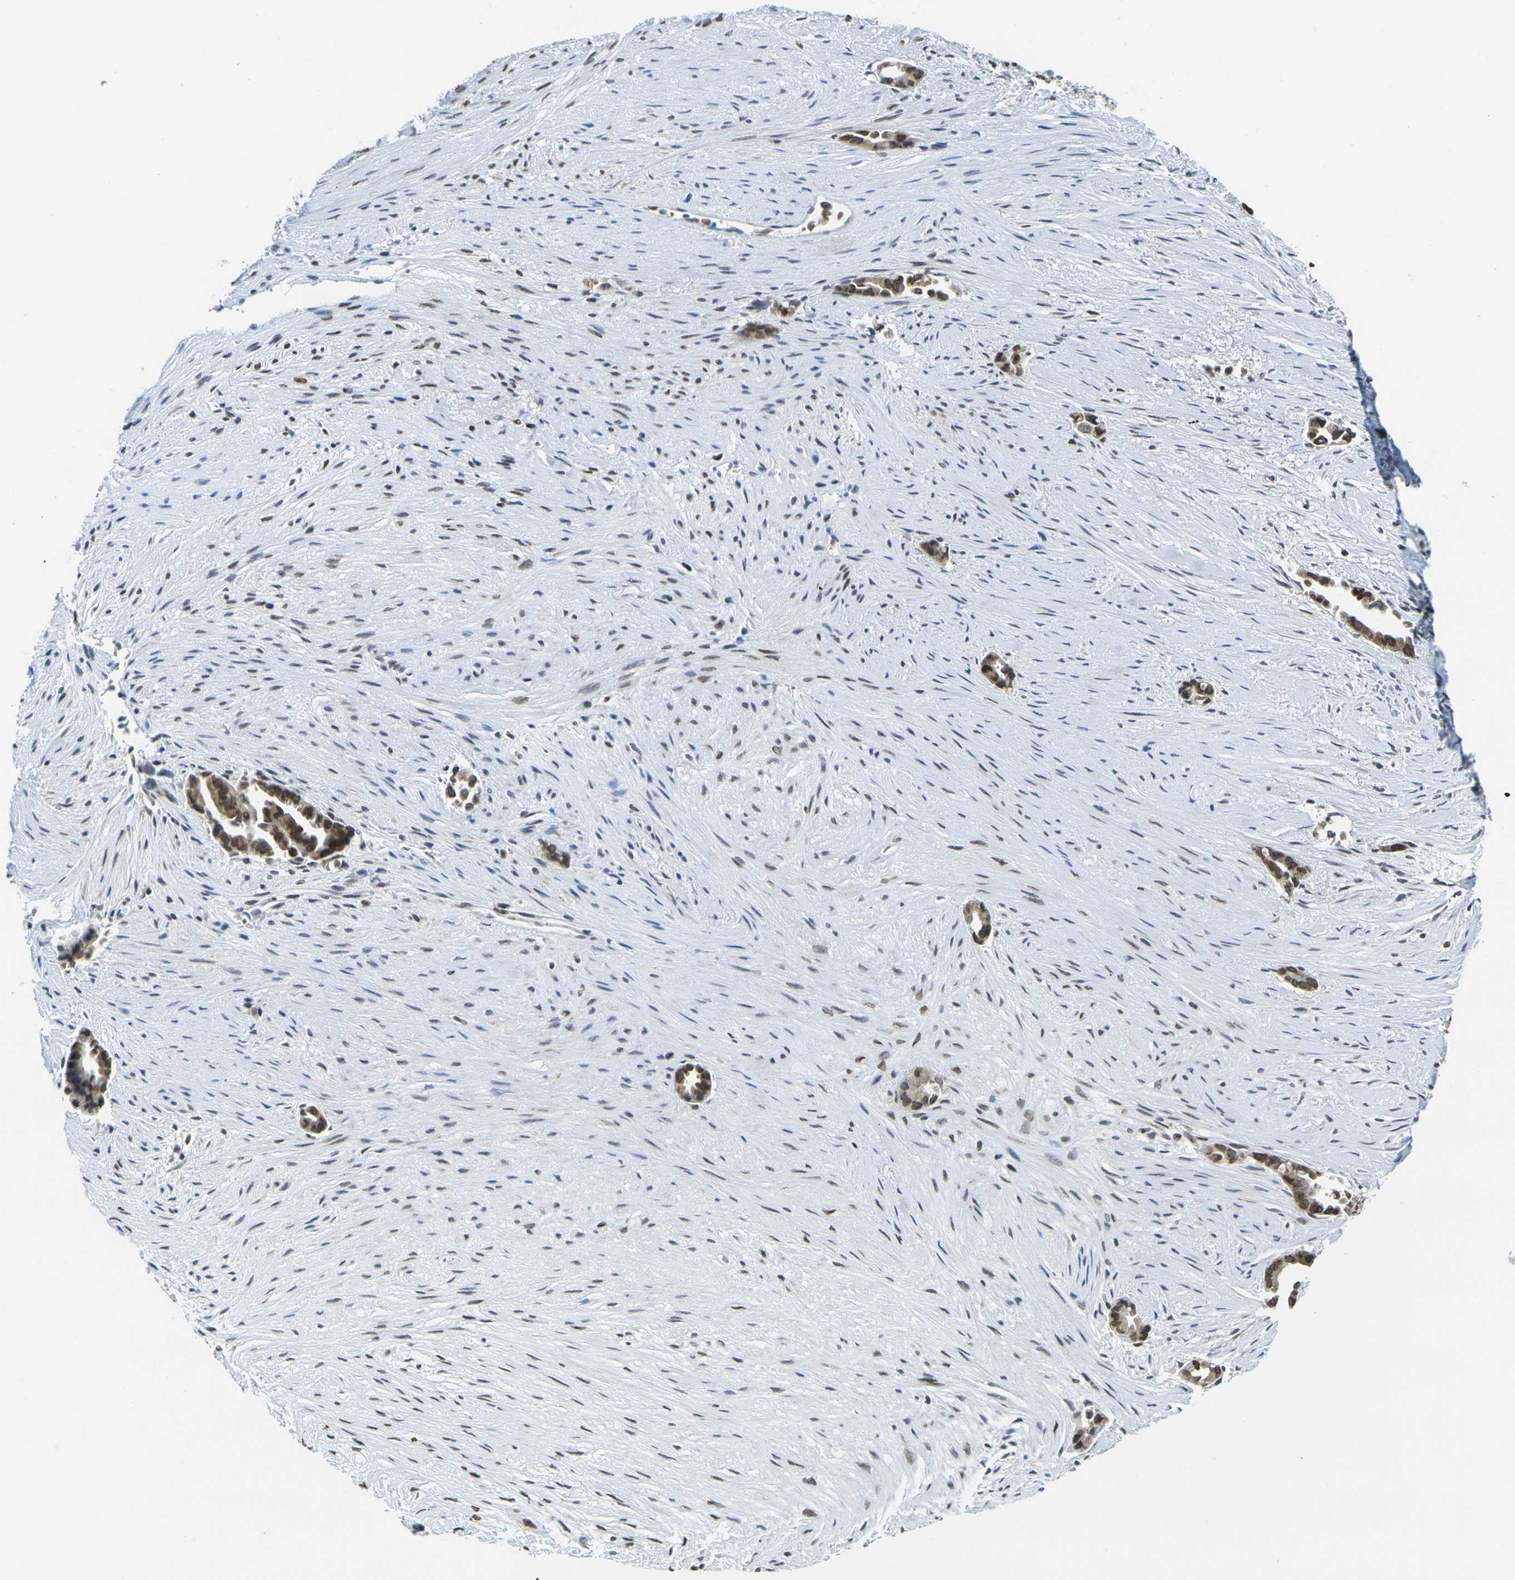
{"staining": {"intensity": "strong", "quantity": ">75%", "location": "cytoplasmic/membranous,nuclear"}, "tissue": "liver cancer", "cell_type": "Tumor cells", "image_type": "cancer", "snomed": [{"axis": "morphology", "description": "Cholangiocarcinoma"}, {"axis": "topography", "description": "Liver"}], "caption": "Protein staining of liver cancer tissue exhibits strong cytoplasmic/membranous and nuclear positivity in approximately >75% of tumor cells.", "gene": "BRDT", "patient": {"sex": "female", "age": 55}}